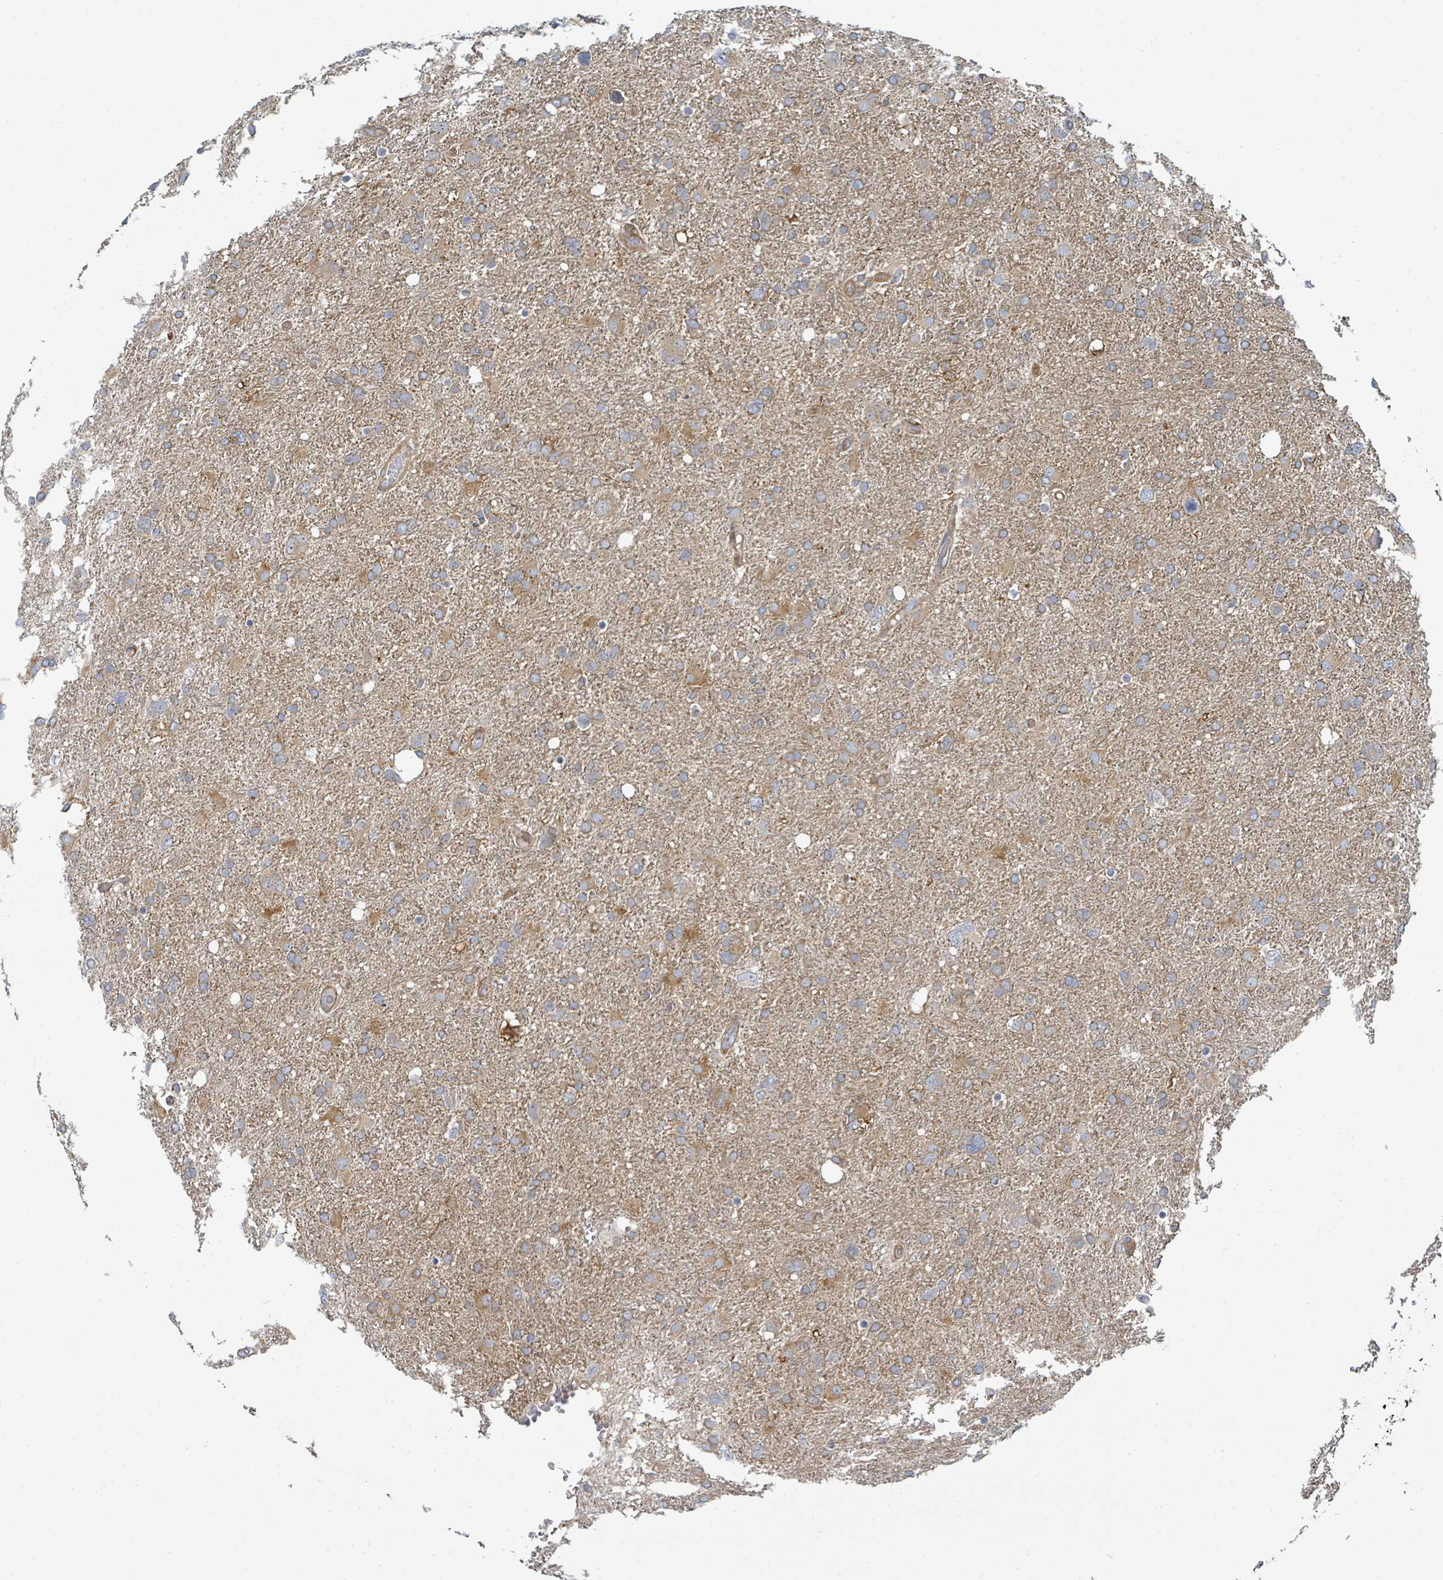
{"staining": {"intensity": "weak", "quantity": "25%-75%", "location": "cytoplasmic/membranous"}, "tissue": "glioma", "cell_type": "Tumor cells", "image_type": "cancer", "snomed": [{"axis": "morphology", "description": "Glioma, malignant, High grade"}, {"axis": "topography", "description": "Brain"}], "caption": "Tumor cells exhibit weak cytoplasmic/membranous expression in approximately 25%-75% of cells in malignant high-grade glioma.", "gene": "BOLA2B", "patient": {"sex": "male", "age": 61}}